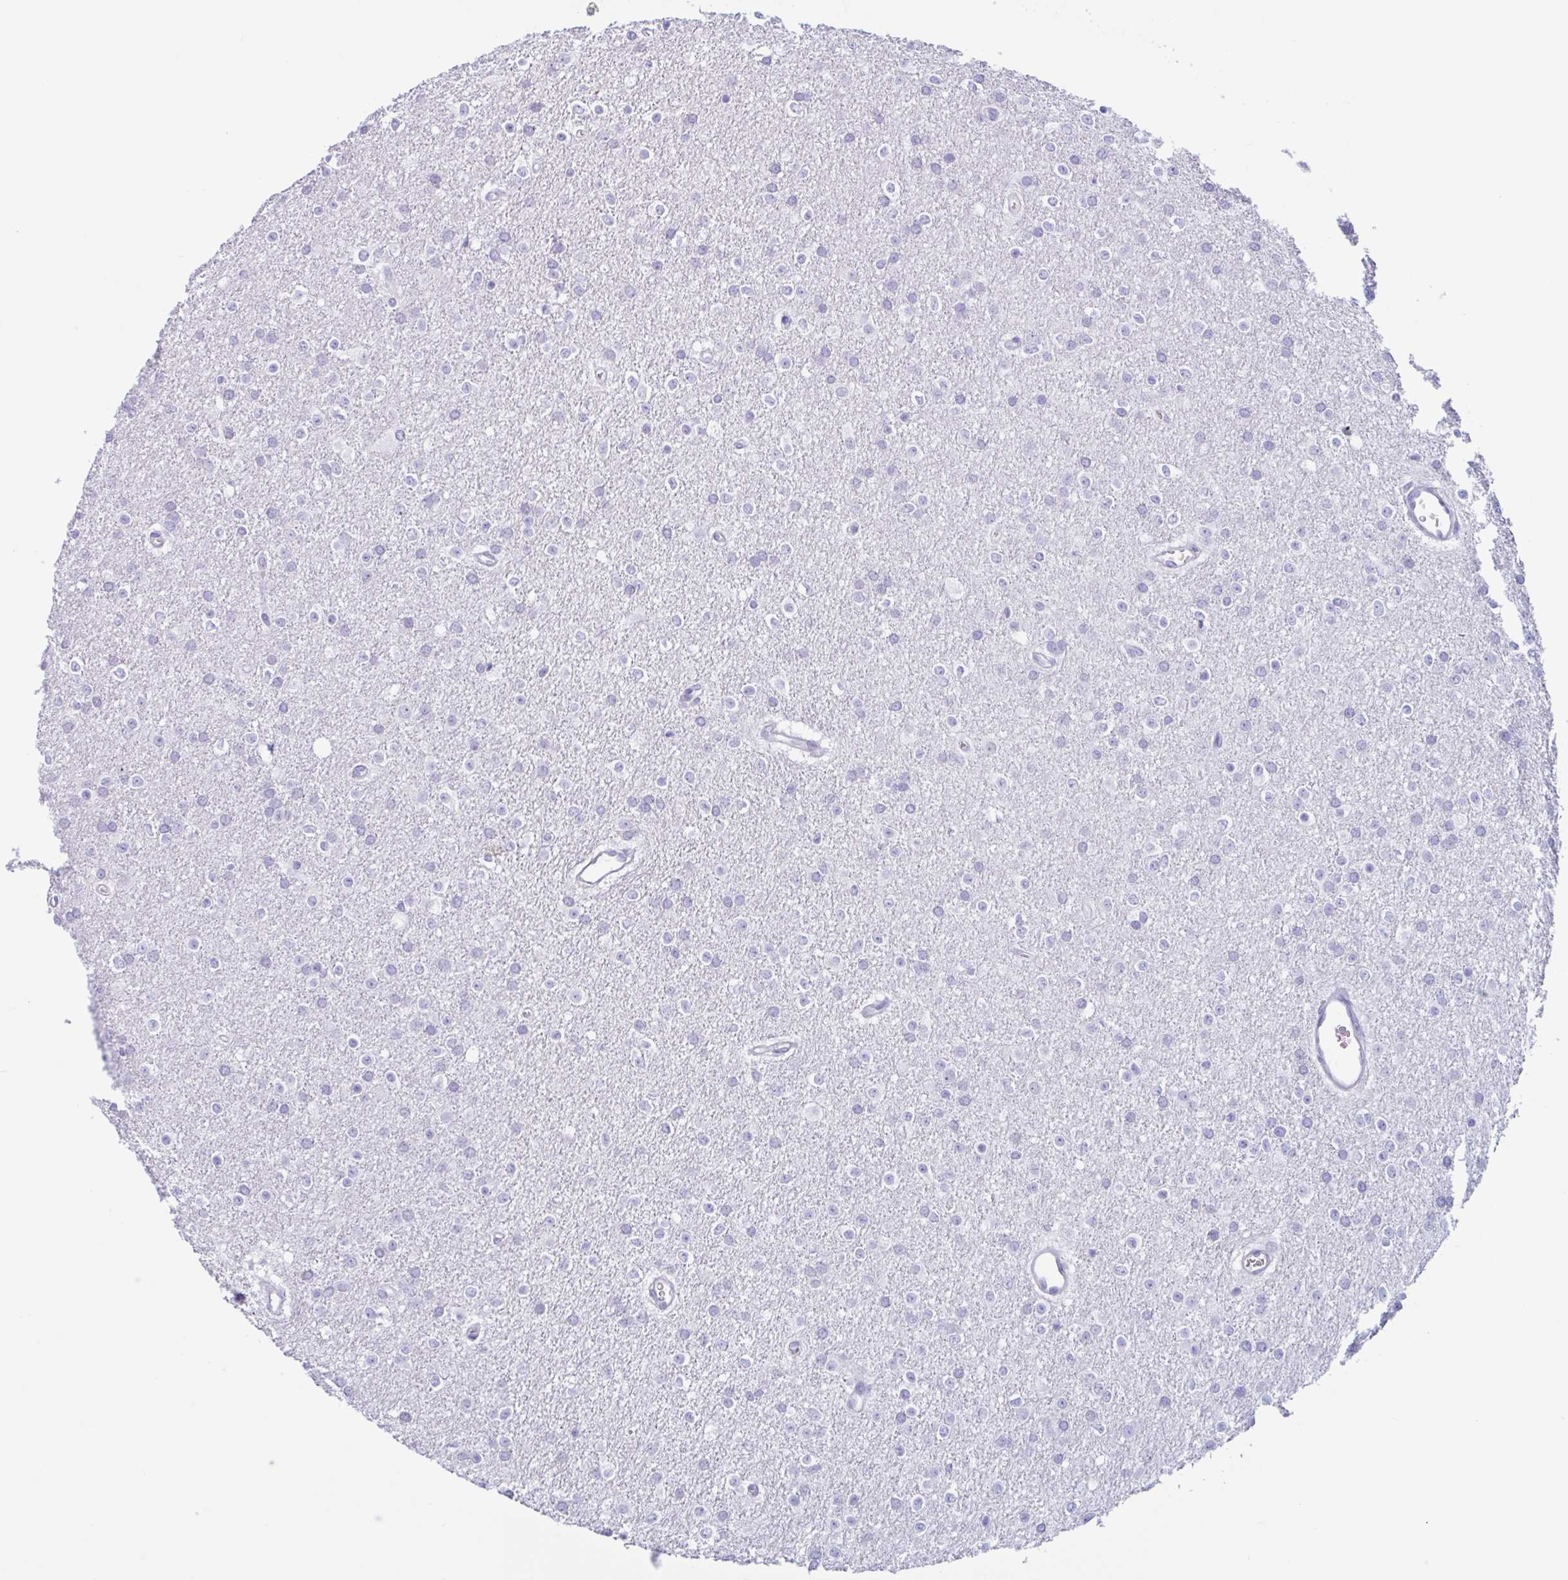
{"staining": {"intensity": "negative", "quantity": "none", "location": "none"}, "tissue": "glioma", "cell_type": "Tumor cells", "image_type": "cancer", "snomed": [{"axis": "morphology", "description": "Glioma, malignant, Low grade"}, {"axis": "topography", "description": "Brain"}], "caption": "The image shows no staining of tumor cells in malignant glioma (low-grade). Brightfield microscopy of IHC stained with DAB (brown) and hematoxylin (blue), captured at high magnification.", "gene": "XCL1", "patient": {"sex": "female", "age": 34}}